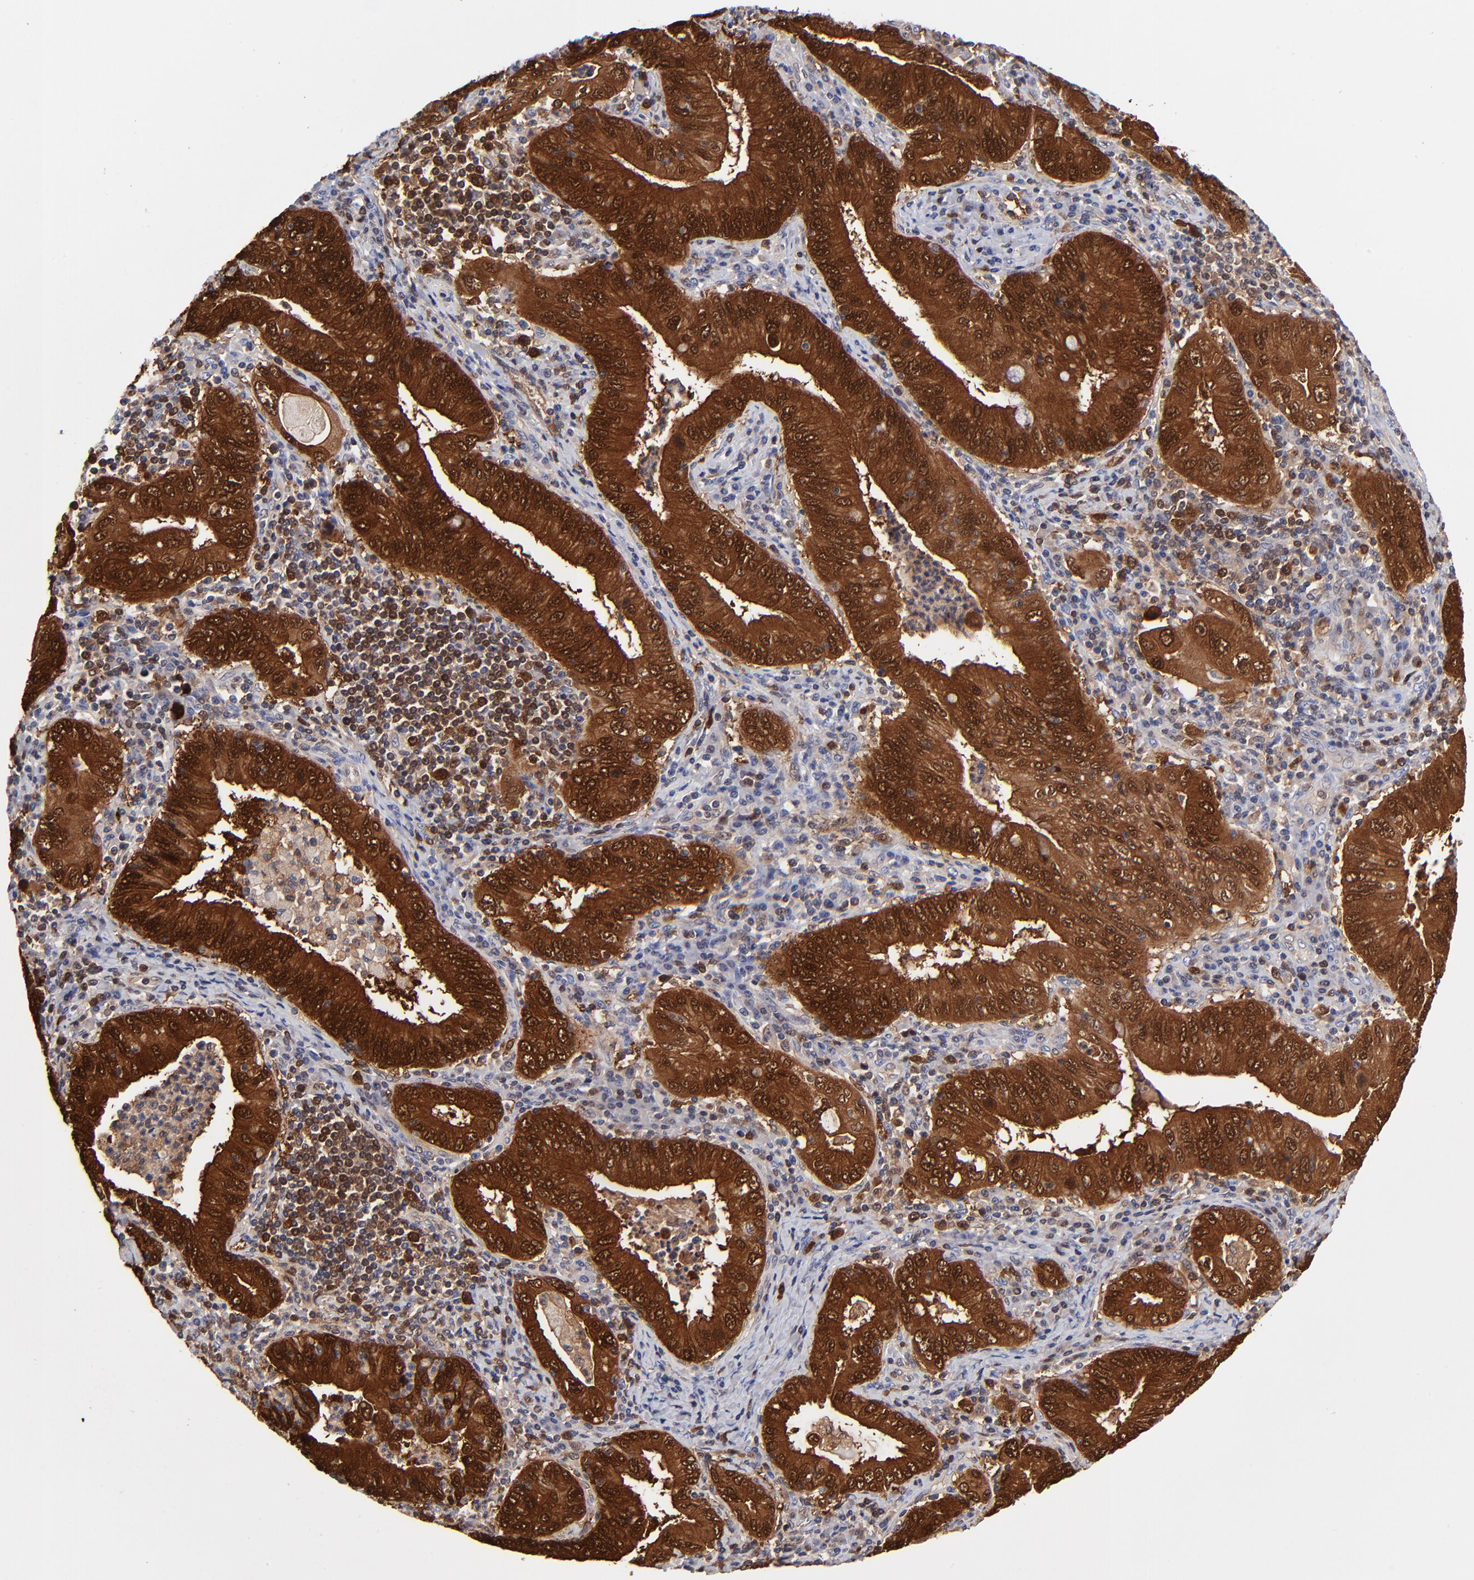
{"staining": {"intensity": "strong", "quantity": ">75%", "location": "cytoplasmic/membranous,nuclear"}, "tissue": "stomach cancer", "cell_type": "Tumor cells", "image_type": "cancer", "snomed": [{"axis": "morphology", "description": "Normal tissue, NOS"}, {"axis": "morphology", "description": "Adenocarcinoma, NOS"}, {"axis": "topography", "description": "Esophagus"}, {"axis": "topography", "description": "Stomach, upper"}, {"axis": "topography", "description": "Peripheral nerve tissue"}], "caption": "This photomicrograph exhibits IHC staining of adenocarcinoma (stomach), with high strong cytoplasmic/membranous and nuclear positivity in approximately >75% of tumor cells.", "gene": "DCTPP1", "patient": {"sex": "male", "age": 62}}